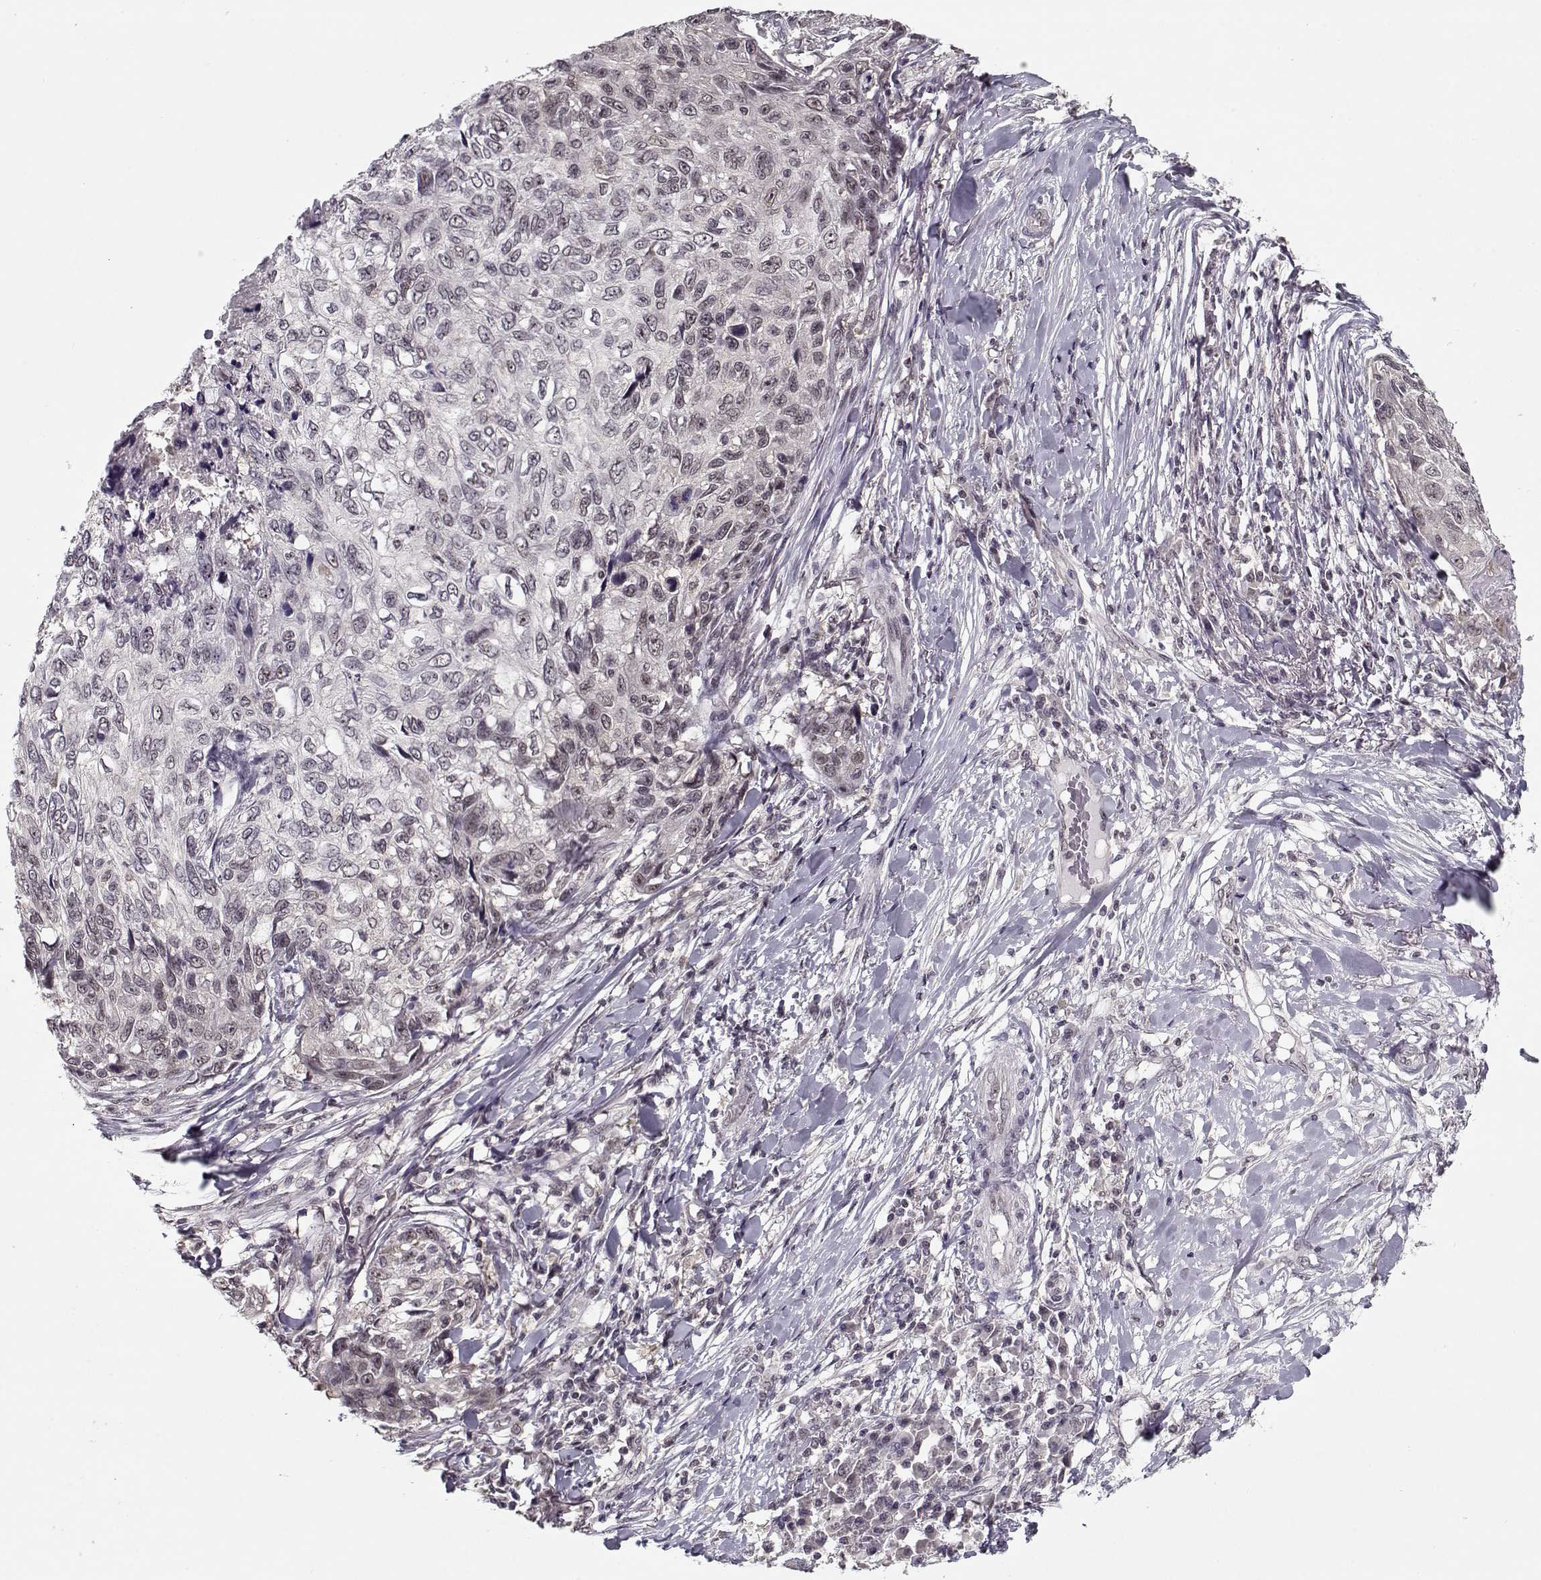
{"staining": {"intensity": "negative", "quantity": "none", "location": "none"}, "tissue": "skin cancer", "cell_type": "Tumor cells", "image_type": "cancer", "snomed": [{"axis": "morphology", "description": "Squamous cell carcinoma, NOS"}, {"axis": "topography", "description": "Skin"}], "caption": "Immunohistochemistry (IHC) micrograph of skin cancer (squamous cell carcinoma) stained for a protein (brown), which reveals no positivity in tumor cells. The staining is performed using DAB brown chromogen with nuclei counter-stained in using hematoxylin.", "gene": "TESPA1", "patient": {"sex": "male", "age": 92}}